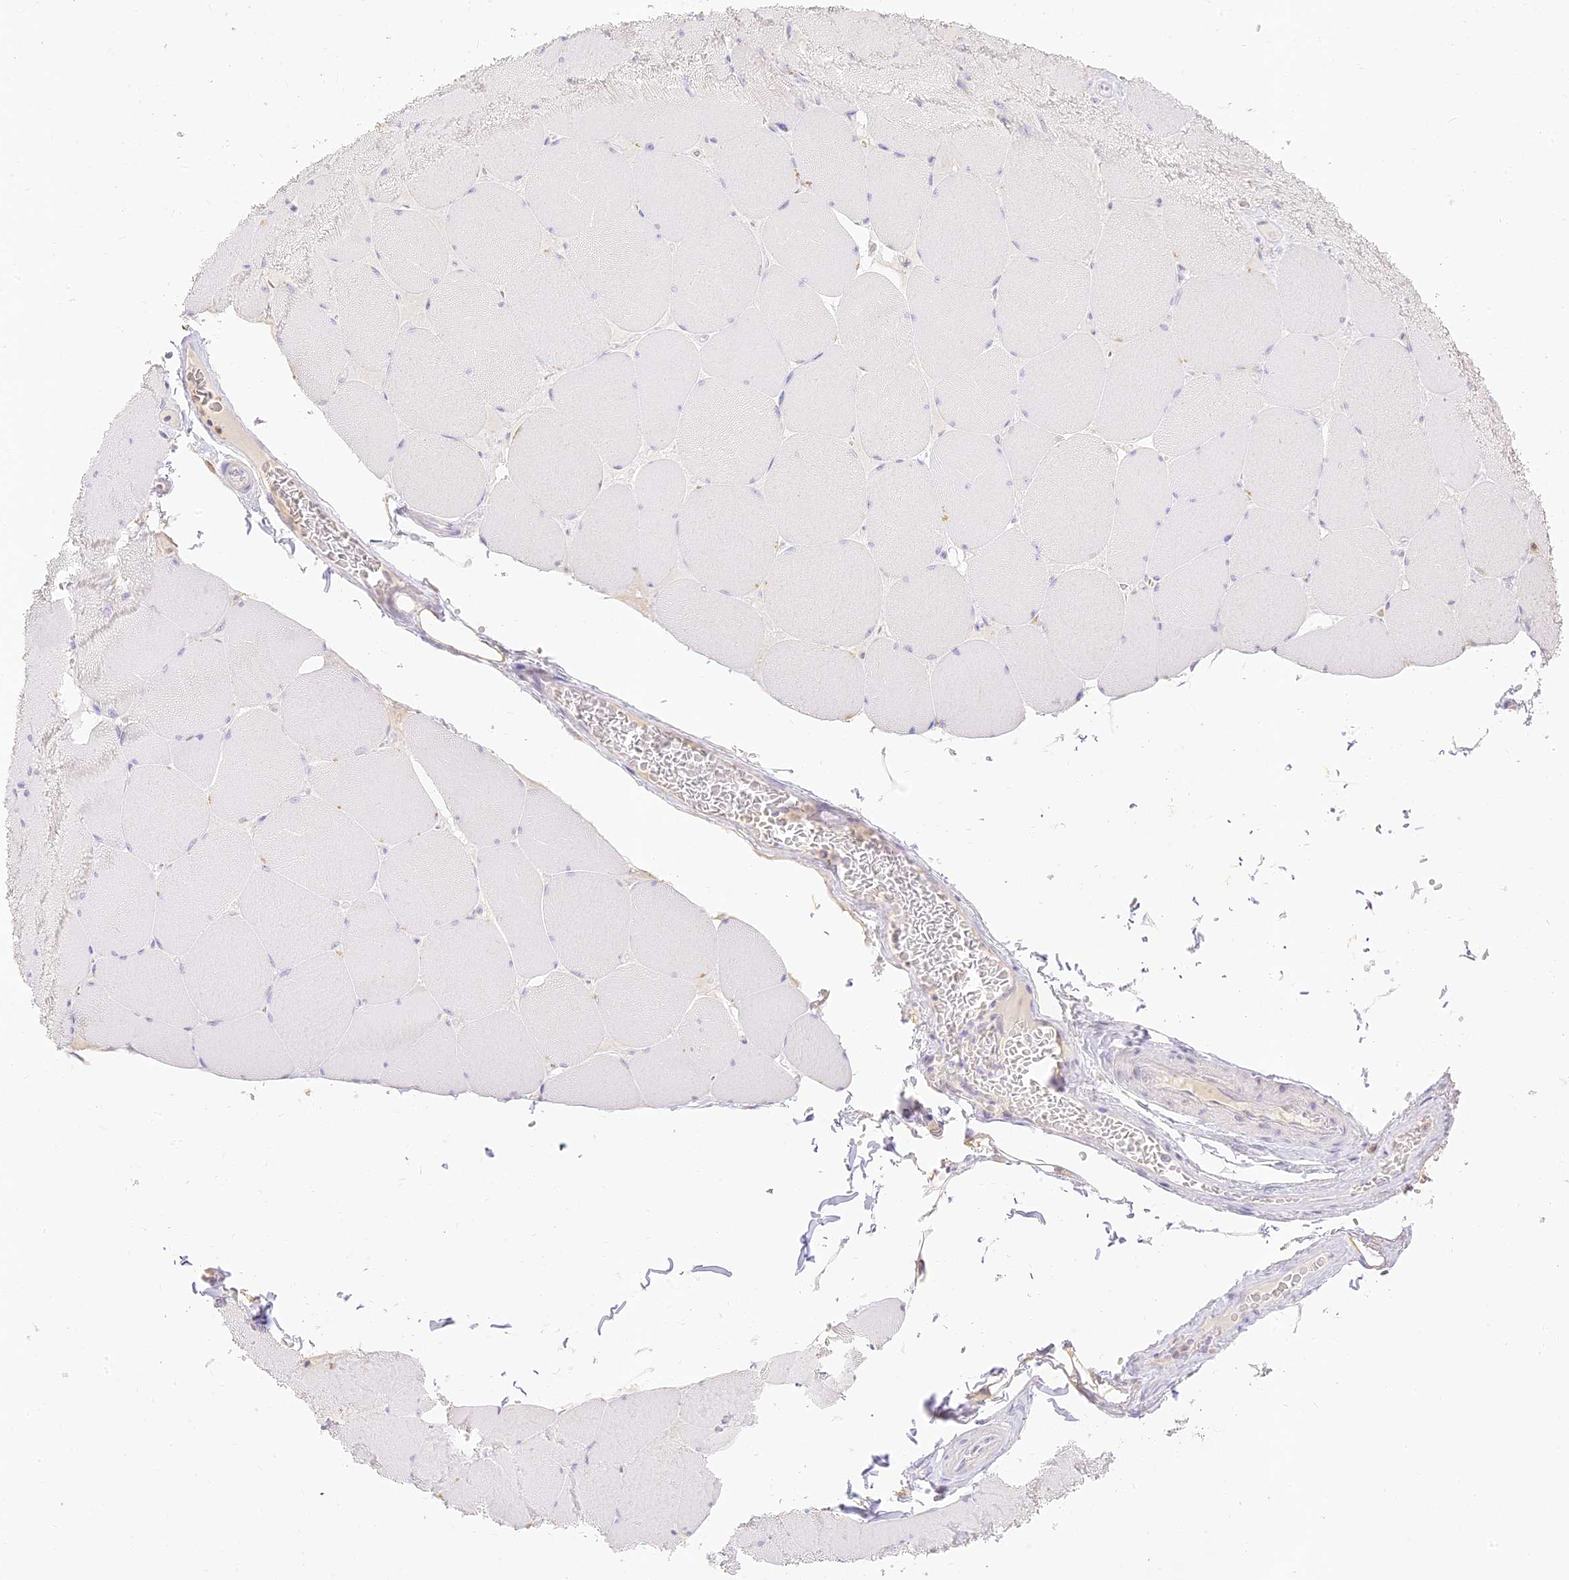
{"staining": {"intensity": "negative", "quantity": "none", "location": "none"}, "tissue": "skeletal muscle", "cell_type": "Myocytes", "image_type": "normal", "snomed": [{"axis": "morphology", "description": "Normal tissue, NOS"}, {"axis": "topography", "description": "Skeletal muscle"}, {"axis": "topography", "description": "Head-Neck"}], "caption": "The immunohistochemistry (IHC) photomicrograph has no significant expression in myocytes of skeletal muscle.", "gene": "SEC13", "patient": {"sex": "male", "age": 66}}